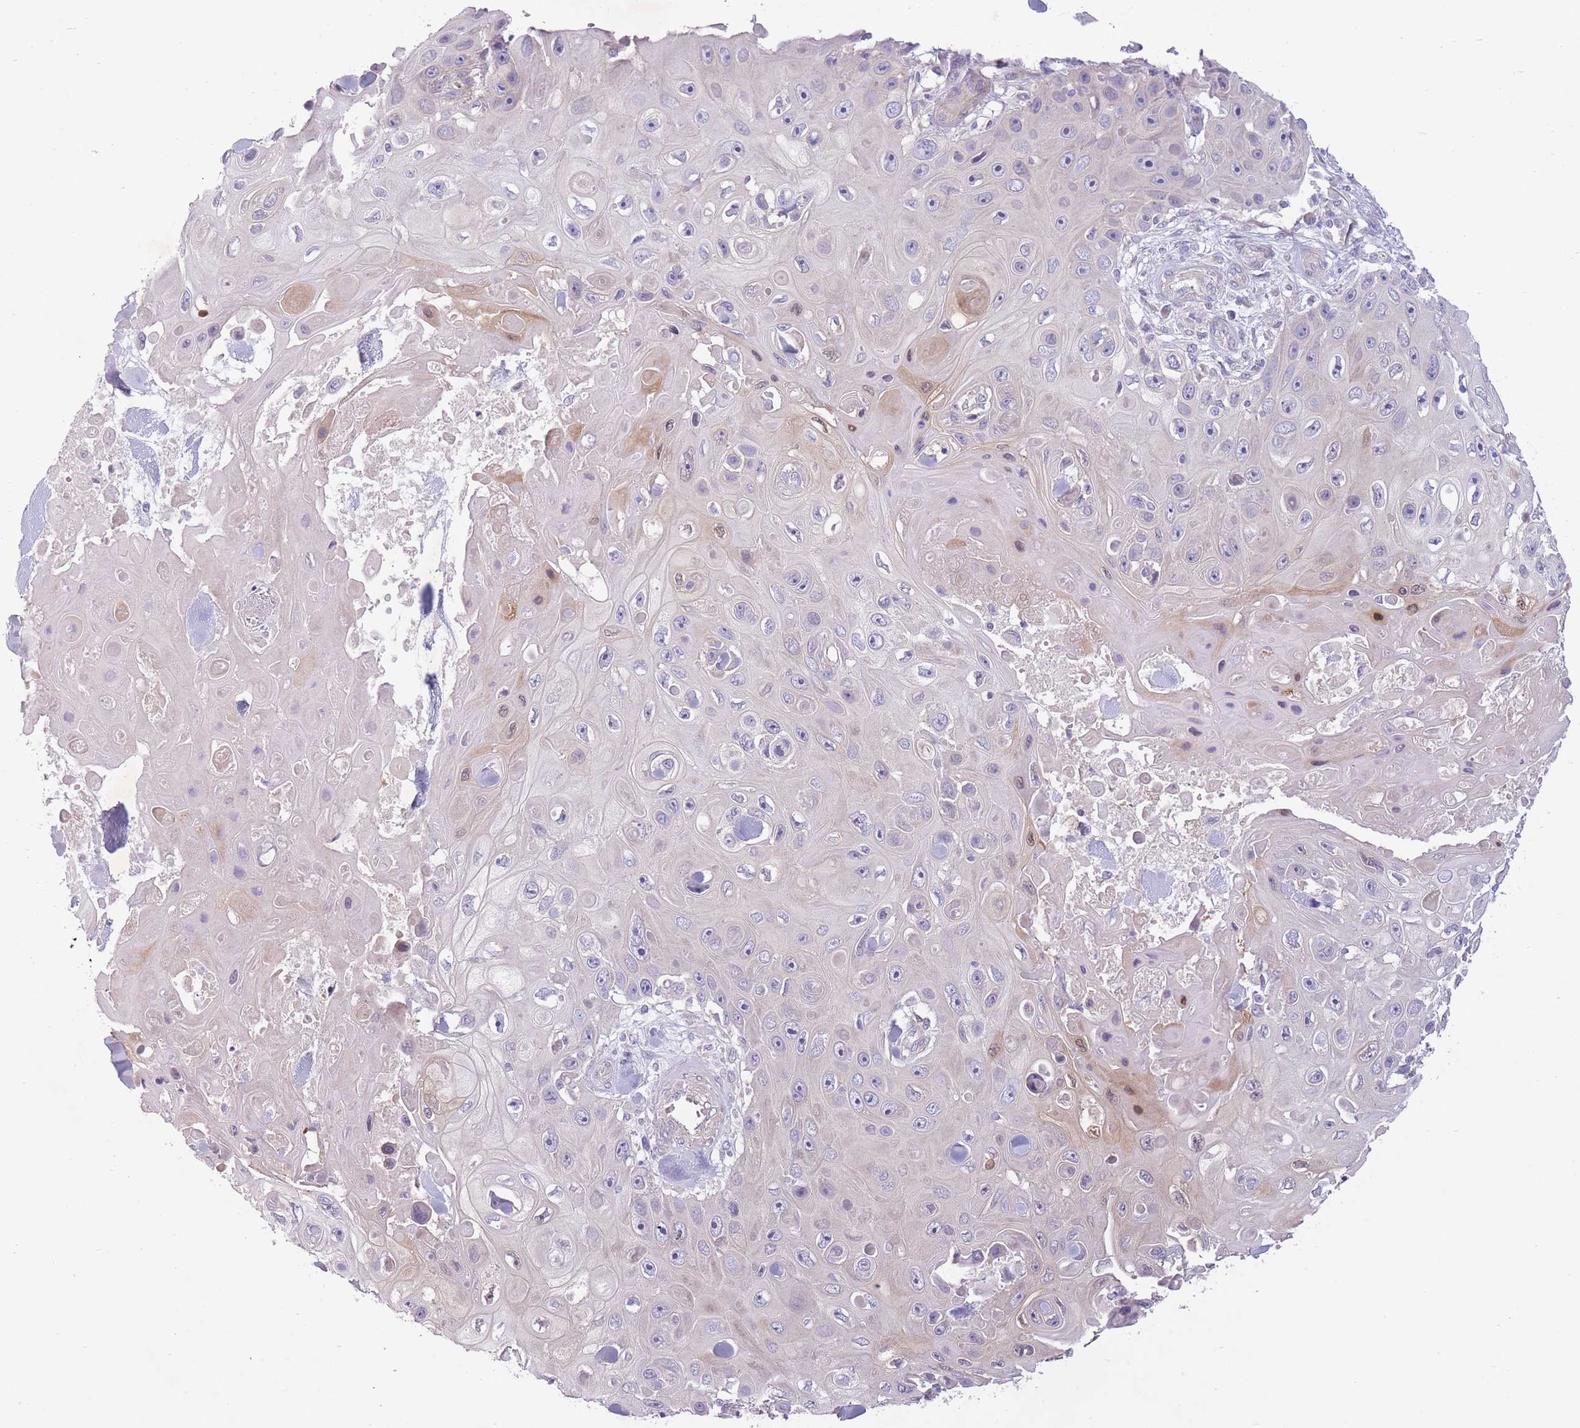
{"staining": {"intensity": "negative", "quantity": "none", "location": "none"}, "tissue": "skin cancer", "cell_type": "Tumor cells", "image_type": "cancer", "snomed": [{"axis": "morphology", "description": "Squamous cell carcinoma, NOS"}, {"axis": "topography", "description": "Skin"}], "caption": "High magnification brightfield microscopy of skin cancer (squamous cell carcinoma) stained with DAB (3,3'-diaminobenzidine) (brown) and counterstained with hematoxylin (blue): tumor cells show no significant positivity. Brightfield microscopy of immunohistochemistry stained with DAB (brown) and hematoxylin (blue), captured at high magnification.", "gene": "PNPLA5", "patient": {"sex": "male", "age": 82}}